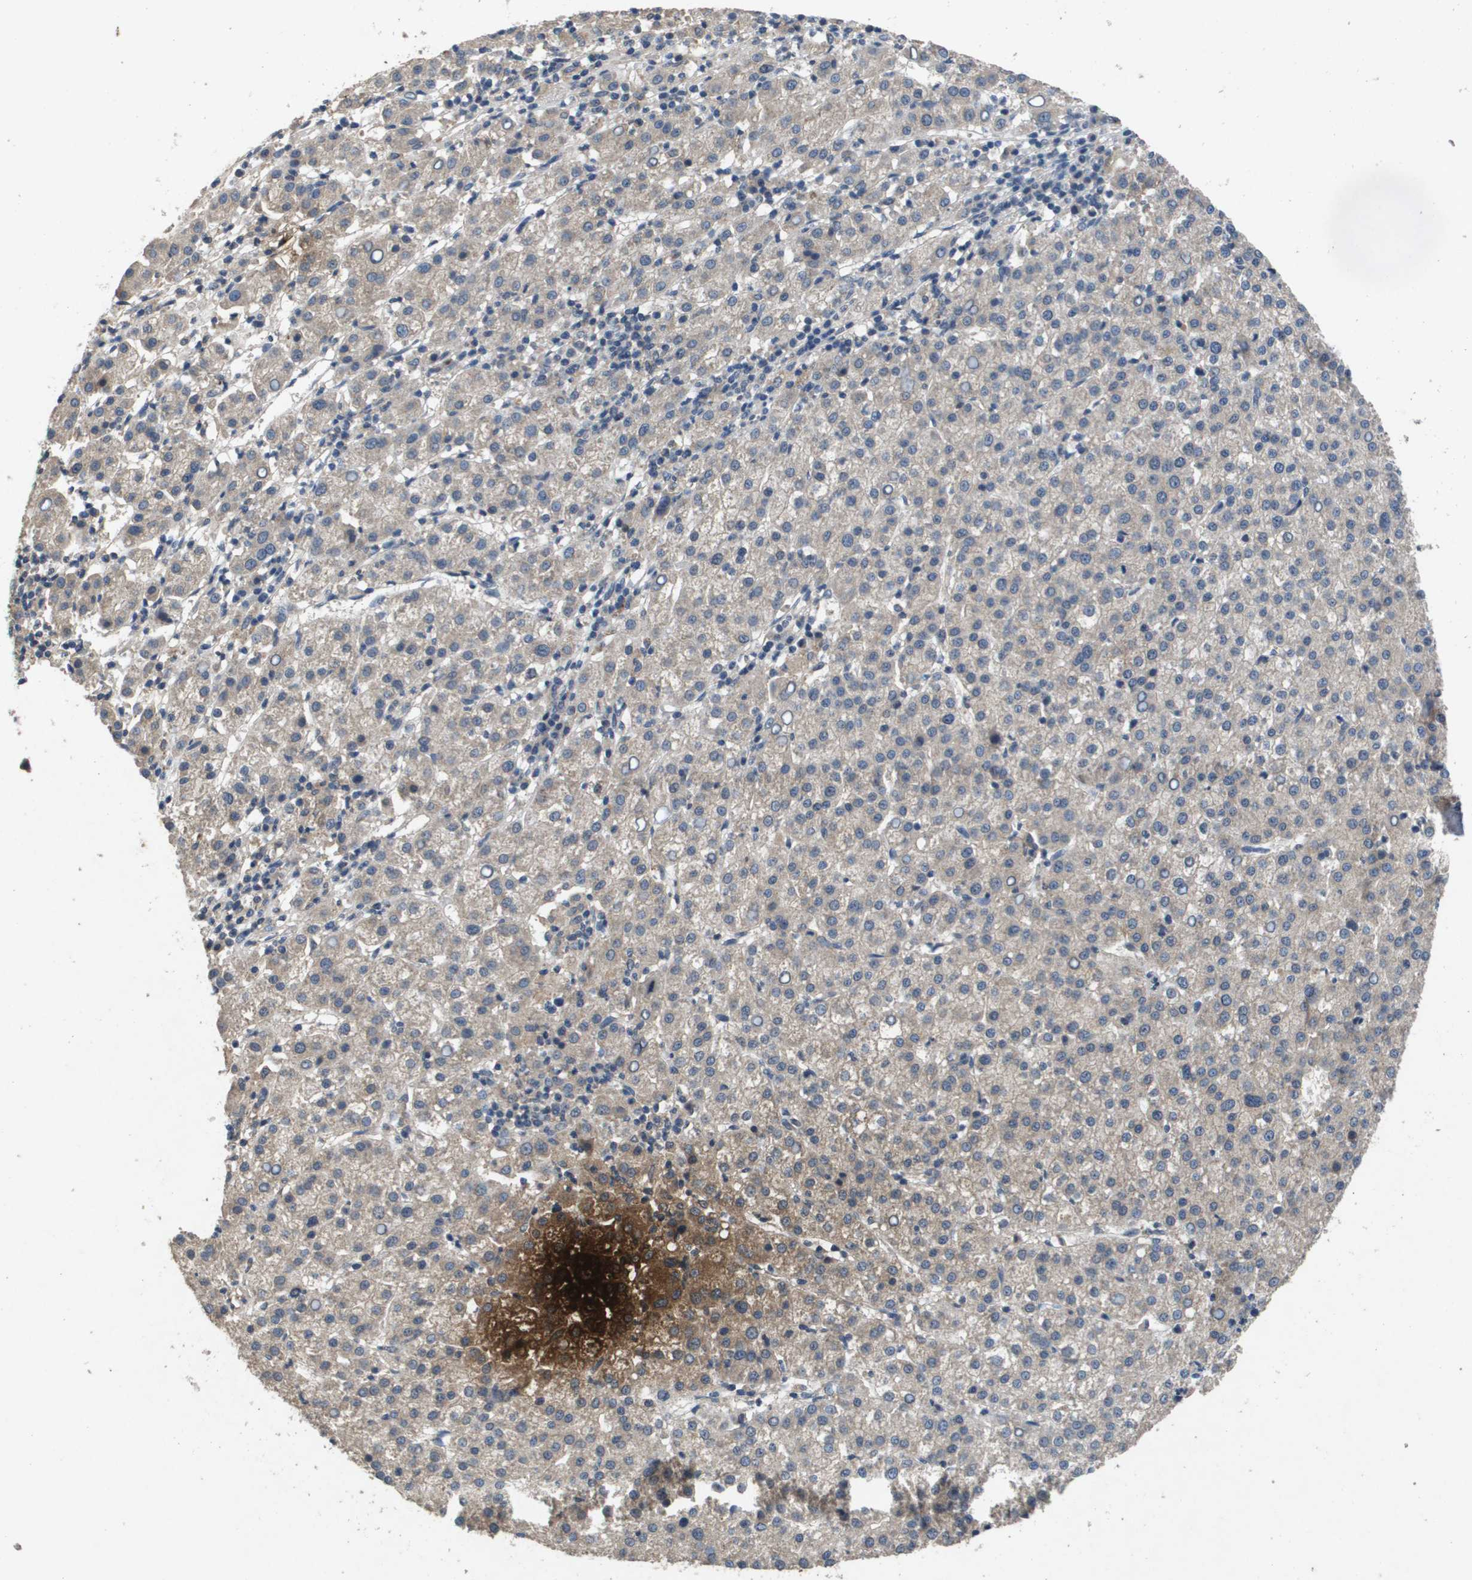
{"staining": {"intensity": "weak", "quantity": ">75%", "location": "cytoplasmic/membranous"}, "tissue": "liver cancer", "cell_type": "Tumor cells", "image_type": "cancer", "snomed": [{"axis": "morphology", "description": "Carcinoma, Hepatocellular, NOS"}, {"axis": "topography", "description": "Liver"}], "caption": "Immunohistochemical staining of liver cancer exhibits low levels of weak cytoplasmic/membranous staining in about >75% of tumor cells.", "gene": "PROC", "patient": {"sex": "female", "age": 58}}